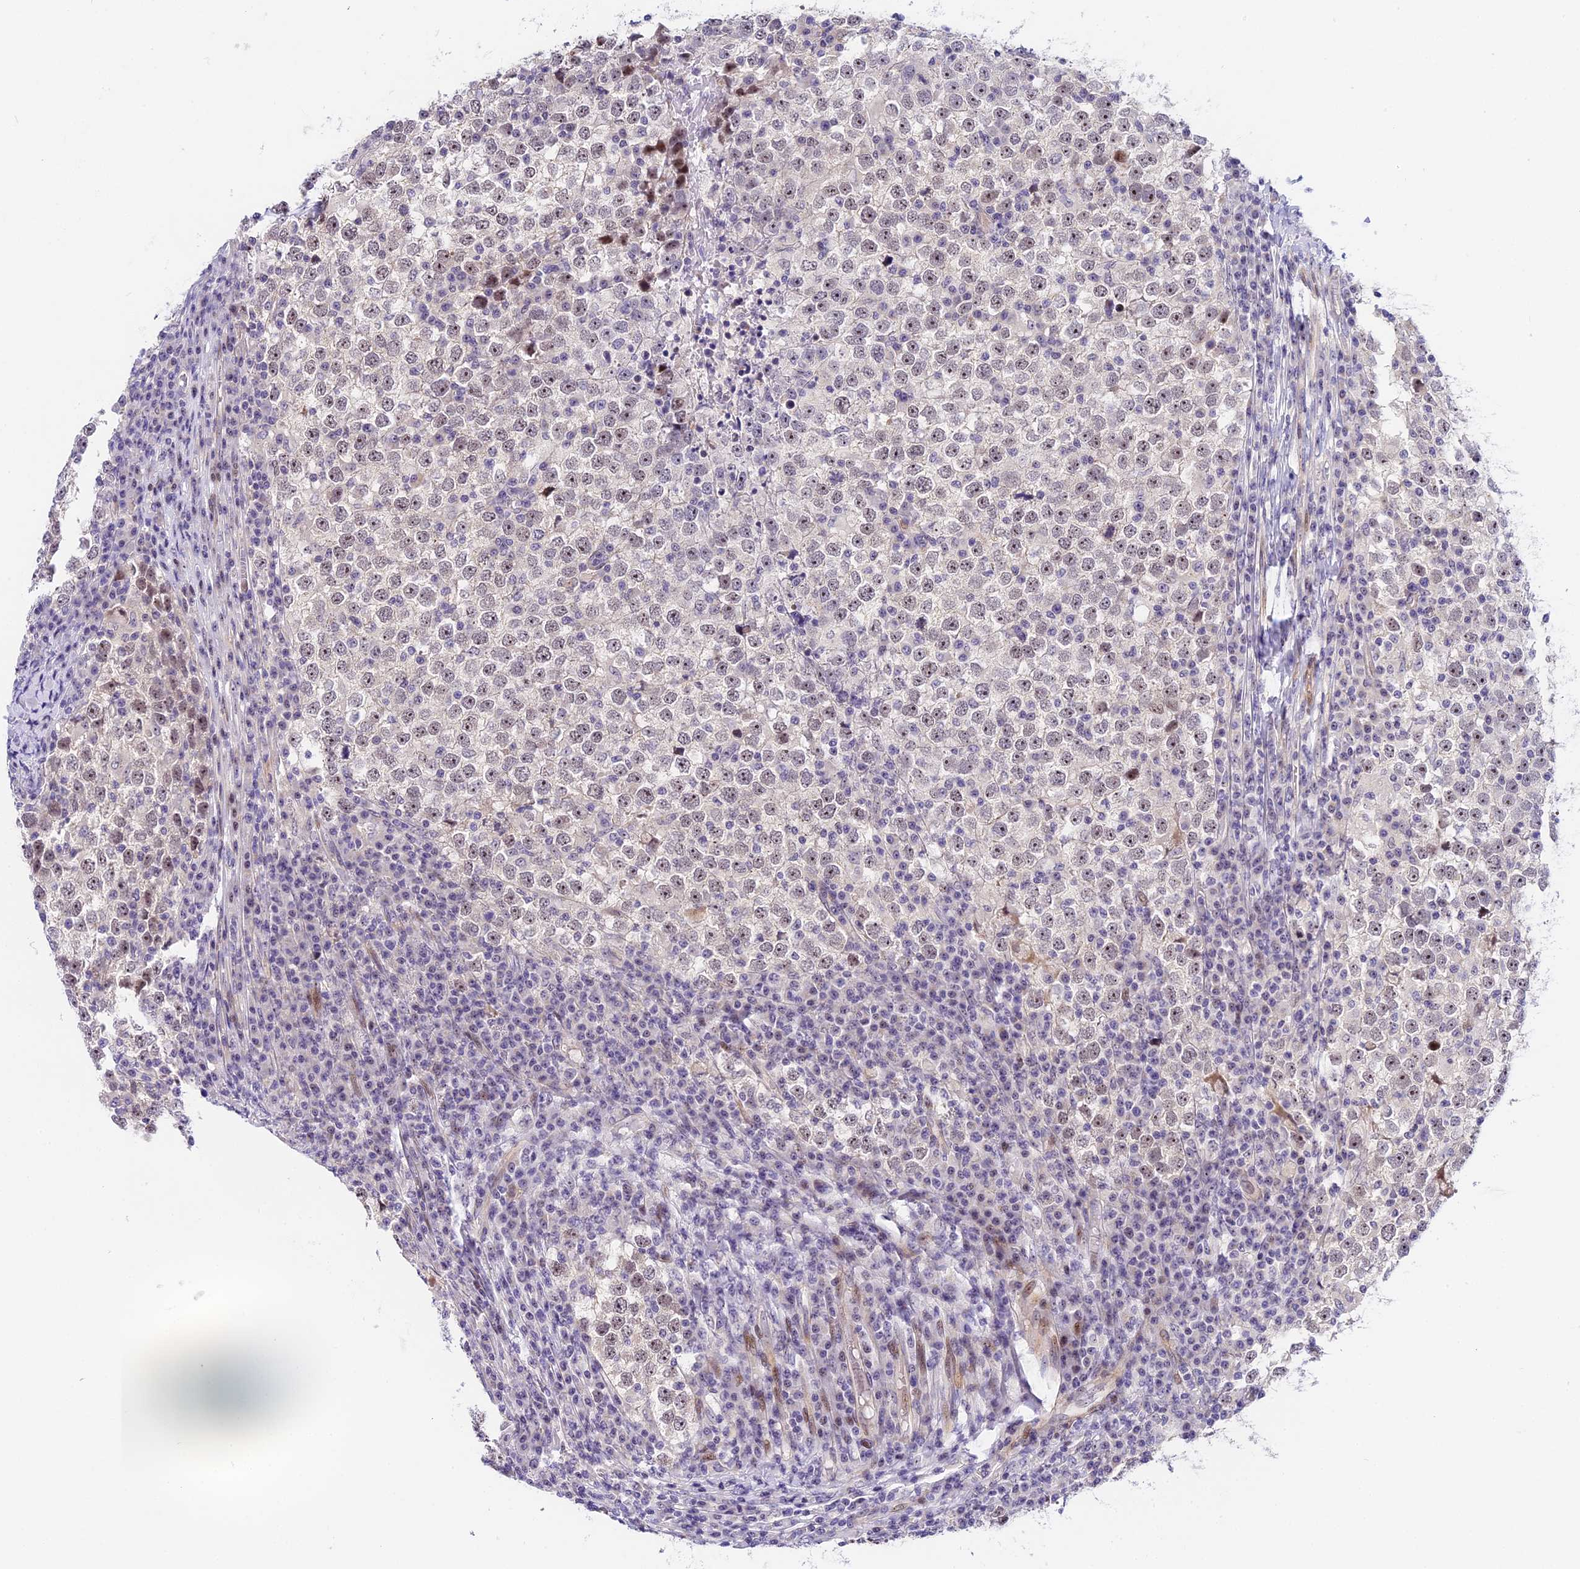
{"staining": {"intensity": "moderate", "quantity": "25%-75%", "location": "nuclear"}, "tissue": "testis cancer", "cell_type": "Tumor cells", "image_type": "cancer", "snomed": [{"axis": "morphology", "description": "Seminoma, NOS"}, {"axis": "topography", "description": "Testis"}], "caption": "High-magnification brightfield microscopy of seminoma (testis) stained with DAB (brown) and counterstained with hematoxylin (blue). tumor cells exhibit moderate nuclear positivity is identified in approximately25%-75% of cells. (IHC, brightfield microscopy, high magnification).", "gene": "MIDN", "patient": {"sex": "male", "age": 65}}